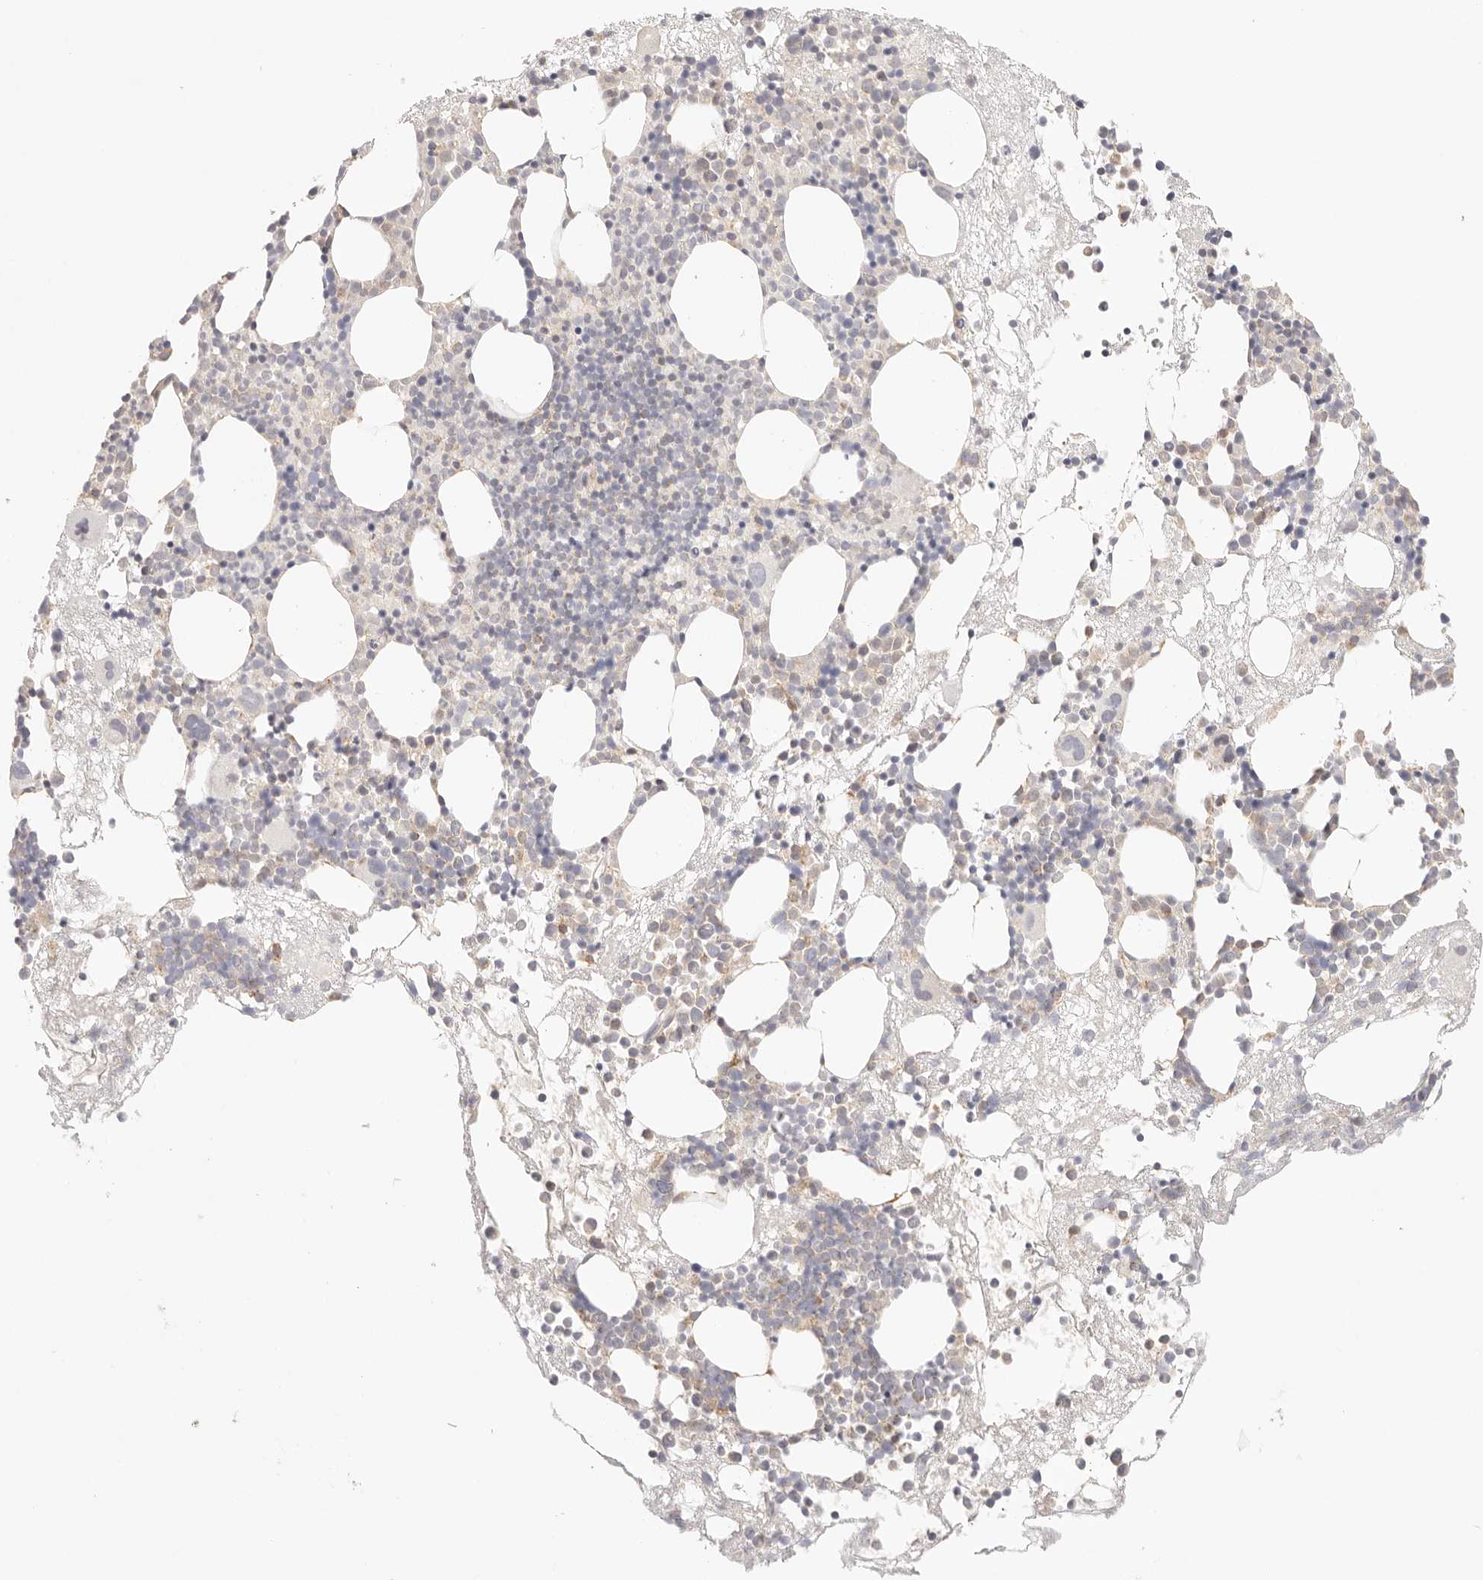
{"staining": {"intensity": "negative", "quantity": "none", "location": "none"}, "tissue": "bone marrow", "cell_type": "Hematopoietic cells", "image_type": "normal", "snomed": [{"axis": "morphology", "description": "Normal tissue, NOS"}, {"axis": "topography", "description": "Bone marrow"}], "caption": "The histopathology image reveals no staining of hematopoietic cells in unremarkable bone marrow.", "gene": "COA6", "patient": {"sex": "male", "age": 50}}